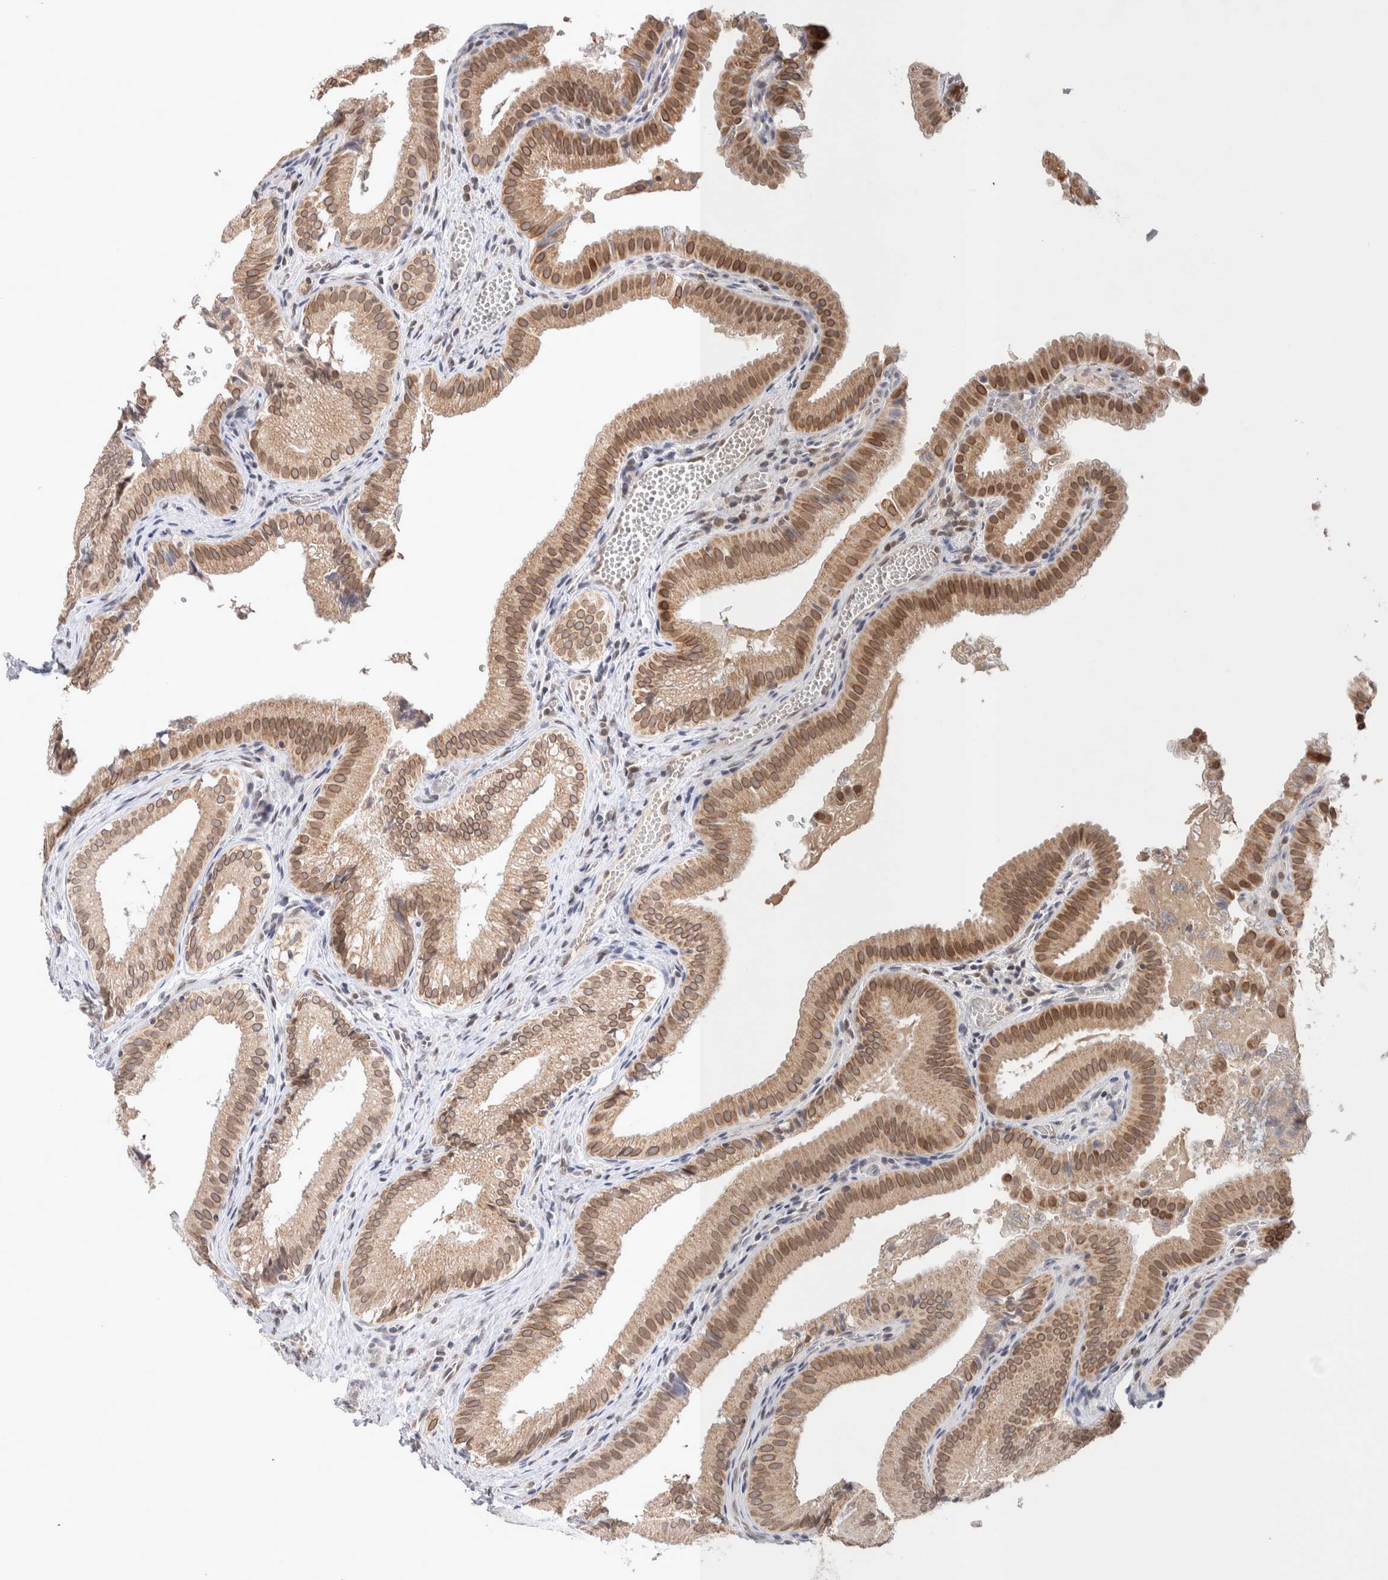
{"staining": {"intensity": "moderate", "quantity": ">75%", "location": "cytoplasmic/membranous,nuclear"}, "tissue": "gallbladder", "cell_type": "Glandular cells", "image_type": "normal", "snomed": [{"axis": "morphology", "description": "Normal tissue, NOS"}, {"axis": "topography", "description": "Gallbladder"}], "caption": "Brown immunohistochemical staining in unremarkable gallbladder reveals moderate cytoplasmic/membranous,nuclear staining in about >75% of glandular cells.", "gene": "CRAT", "patient": {"sex": "female", "age": 30}}